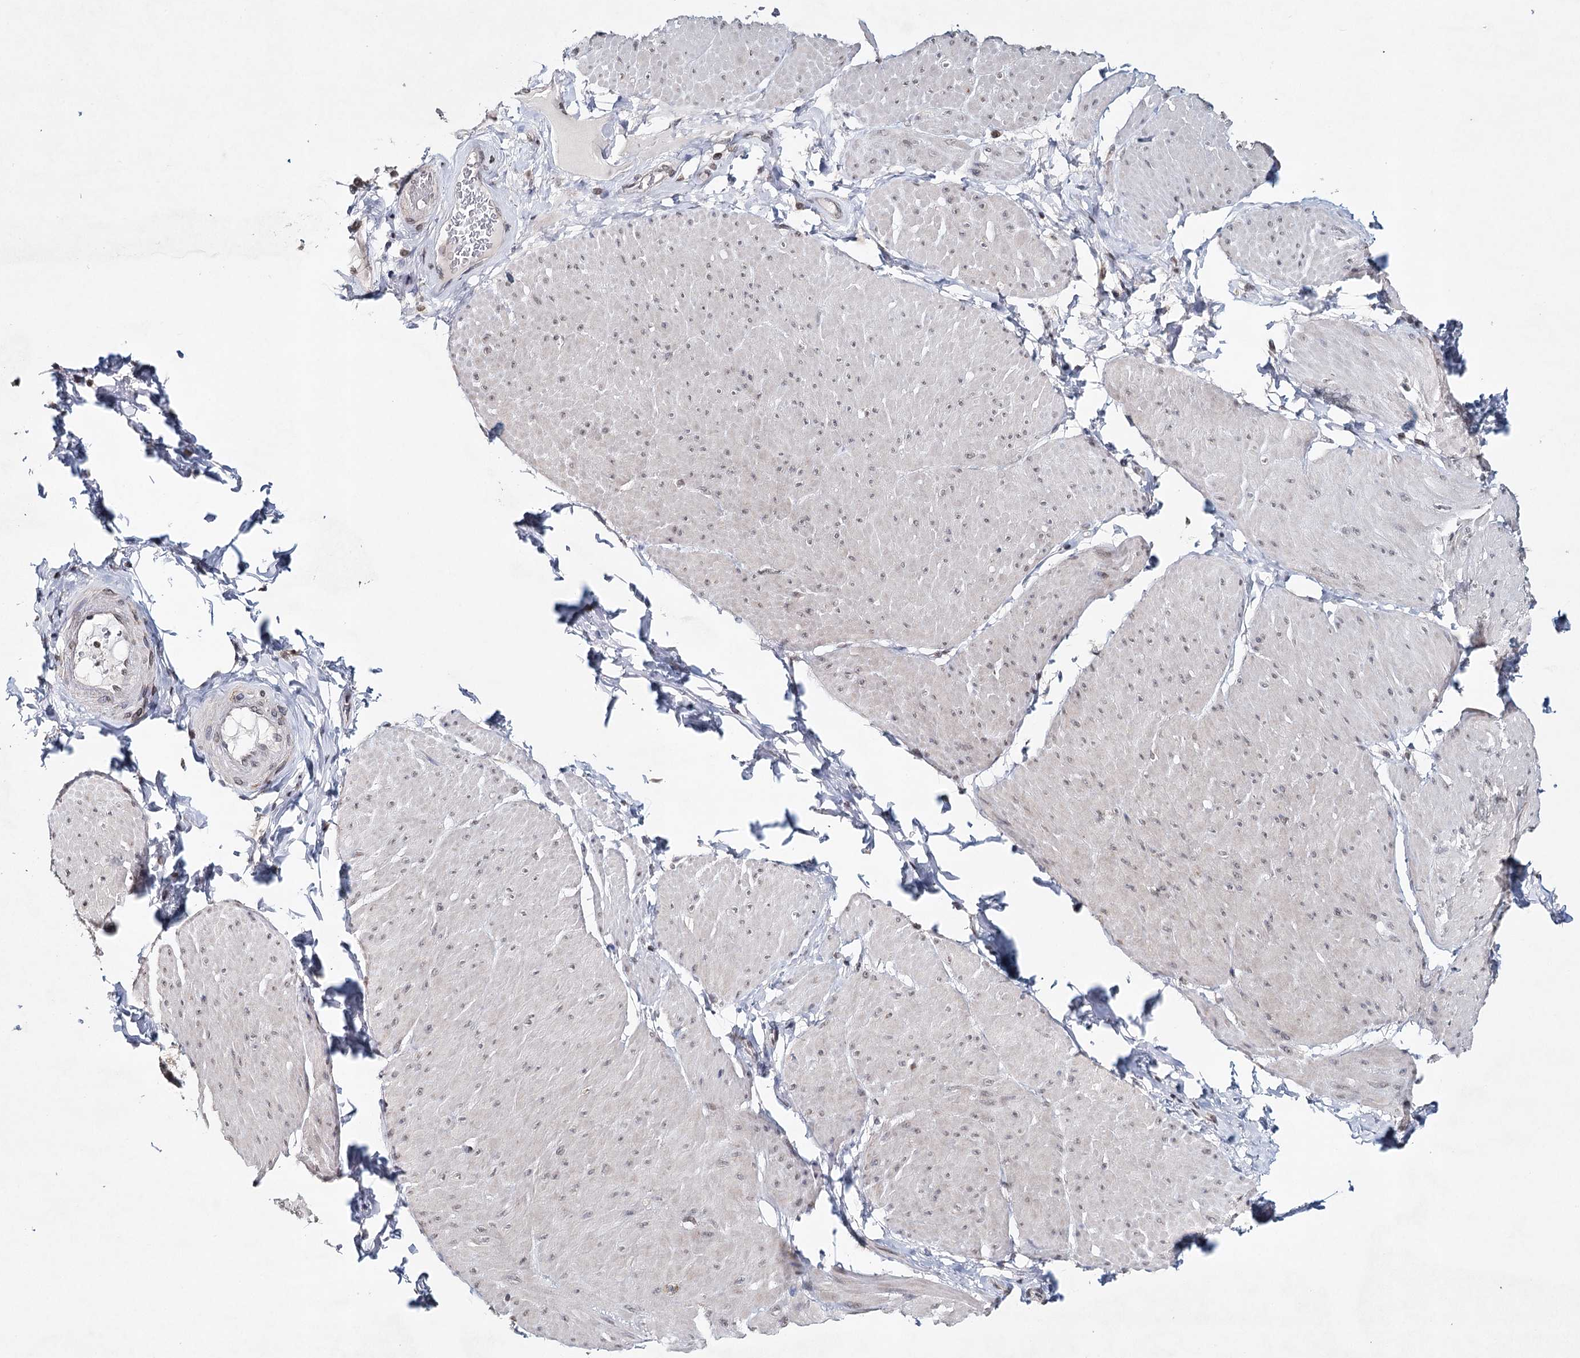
{"staining": {"intensity": "negative", "quantity": "none", "location": "none"}, "tissue": "smooth muscle", "cell_type": "Smooth muscle cells", "image_type": "normal", "snomed": [{"axis": "morphology", "description": "Urothelial carcinoma, High grade"}, {"axis": "topography", "description": "Urinary bladder"}], "caption": "Smooth muscle cells are negative for protein expression in normal human smooth muscle. (DAB immunohistochemistry (IHC), high magnification).", "gene": "ICOS", "patient": {"sex": "male", "age": 46}}